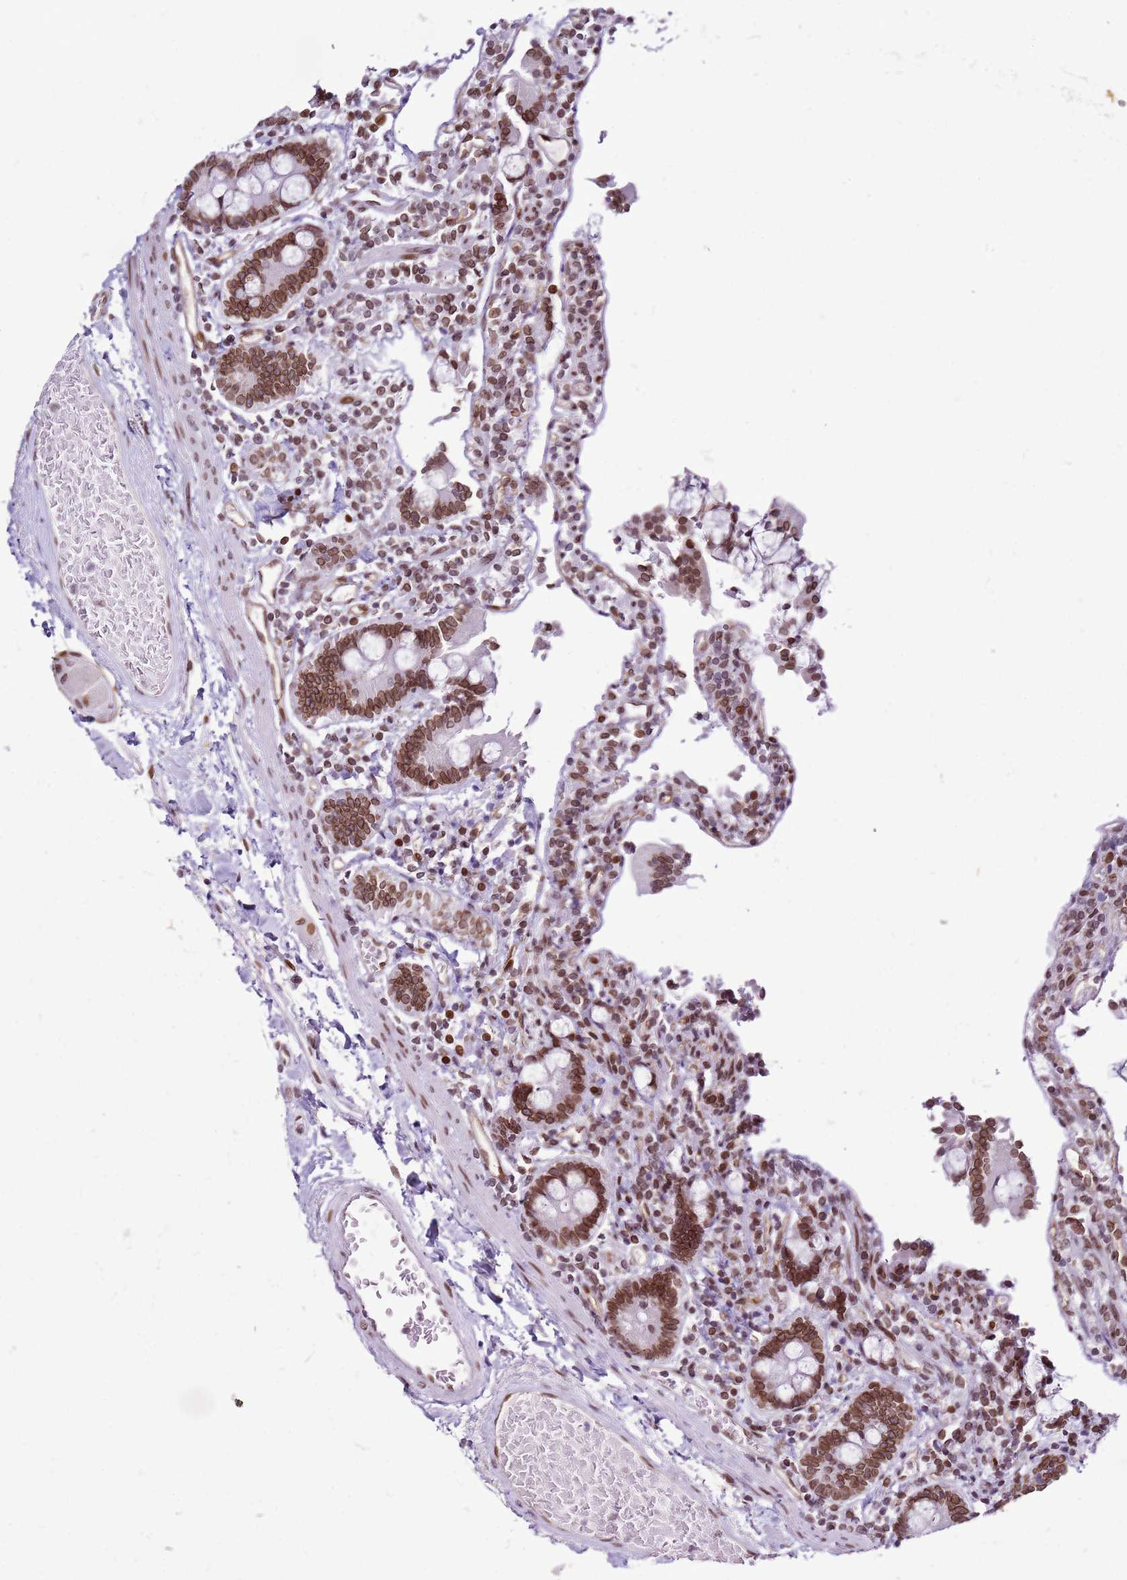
{"staining": {"intensity": "moderate", "quantity": ">75%", "location": "cytoplasmic/membranous,nuclear"}, "tissue": "duodenum", "cell_type": "Glandular cells", "image_type": "normal", "snomed": [{"axis": "morphology", "description": "Normal tissue, NOS"}, {"axis": "topography", "description": "Duodenum"}], "caption": "Immunohistochemical staining of benign human duodenum demonstrates medium levels of moderate cytoplasmic/membranous,nuclear staining in approximately >75% of glandular cells. Ihc stains the protein of interest in brown and the nuclei are stained blue.", "gene": "POU6F1", "patient": {"sex": "male", "age": 55}}